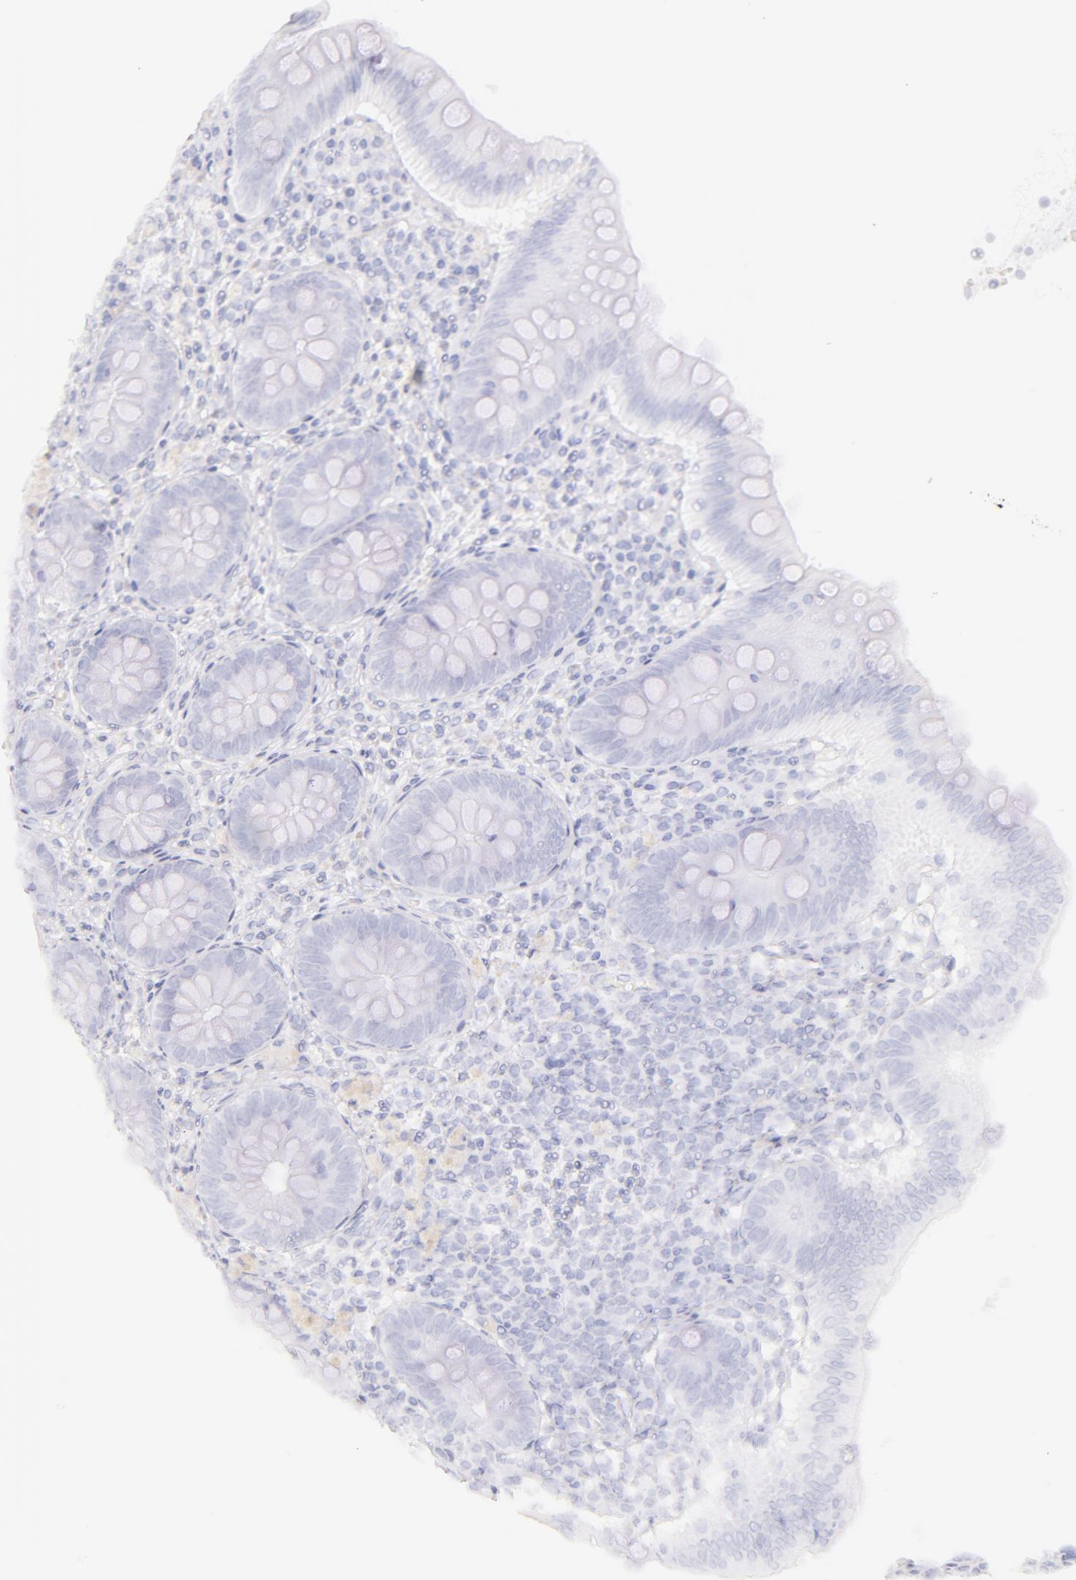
{"staining": {"intensity": "negative", "quantity": "none", "location": "none"}, "tissue": "appendix", "cell_type": "Glandular cells", "image_type": "normal", "snomed": [{"axis": "morphology", "description": "Normal tissue, NOS"}, {"axis": "topography", "description": "Appendix"}], "caption": "Glandular cells show no significant staining in normal appendix. (IHC, brightfield microscopy, high magnification).", "gene": "CD44", "patient": {"sex": "female", "age": 34}}